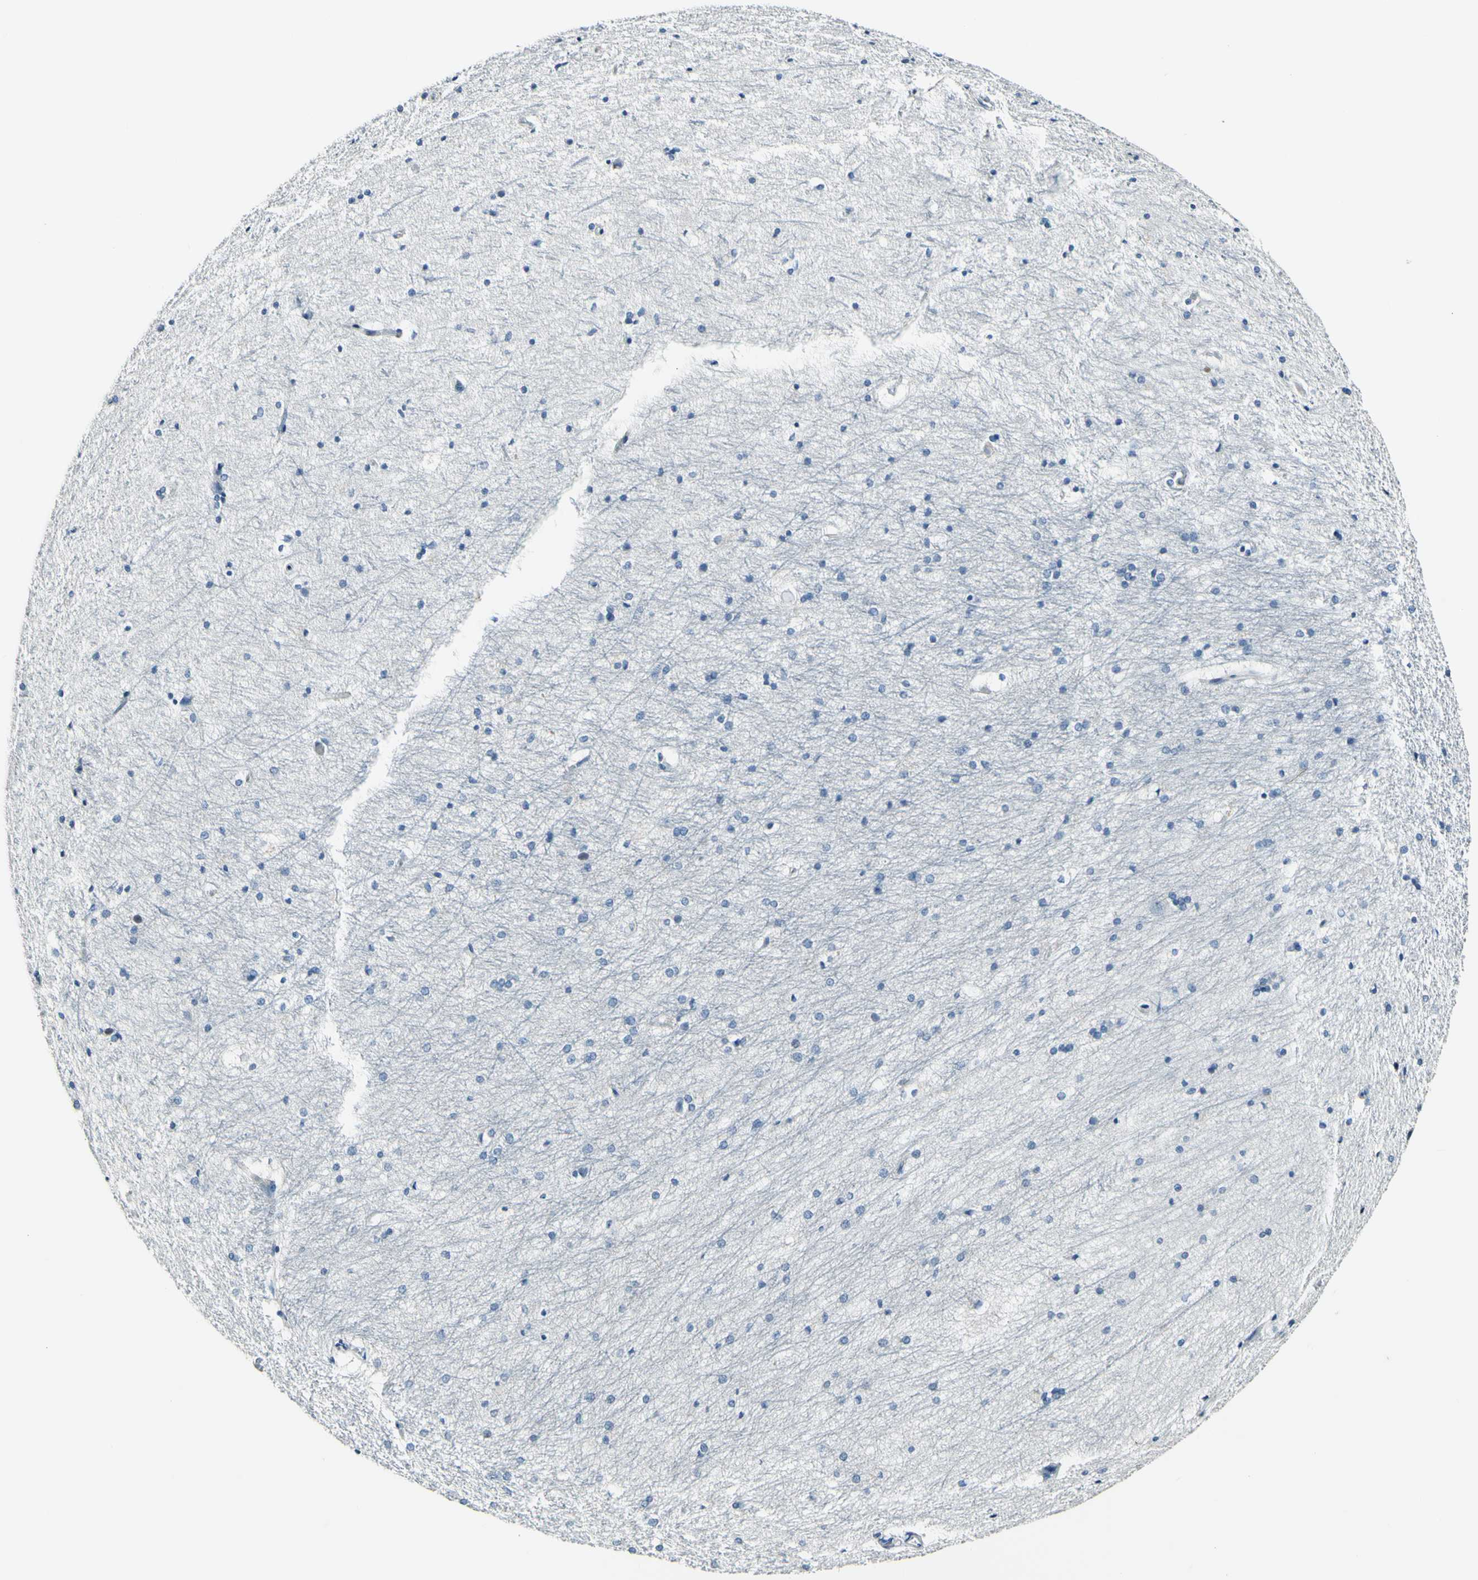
{"staining": {"intensity": "negative", "quantity": "none", "location": "none"}, "tissue": "hippocampus", "cell_type": "Glial cells", "image_type": "normal", "snomed": [{"axis": "morphology", "description": "Normal tissue, NOS"}, {"axis": "topography", "description": "Hippocampus"}], "caption": "This is an immunohistochemistry (IHC) photomicrograph of benign hippocampus. There is no positivity in glial cells.", "gene": "COL6A3", "patient": {"sex": "female", "age": 19}}